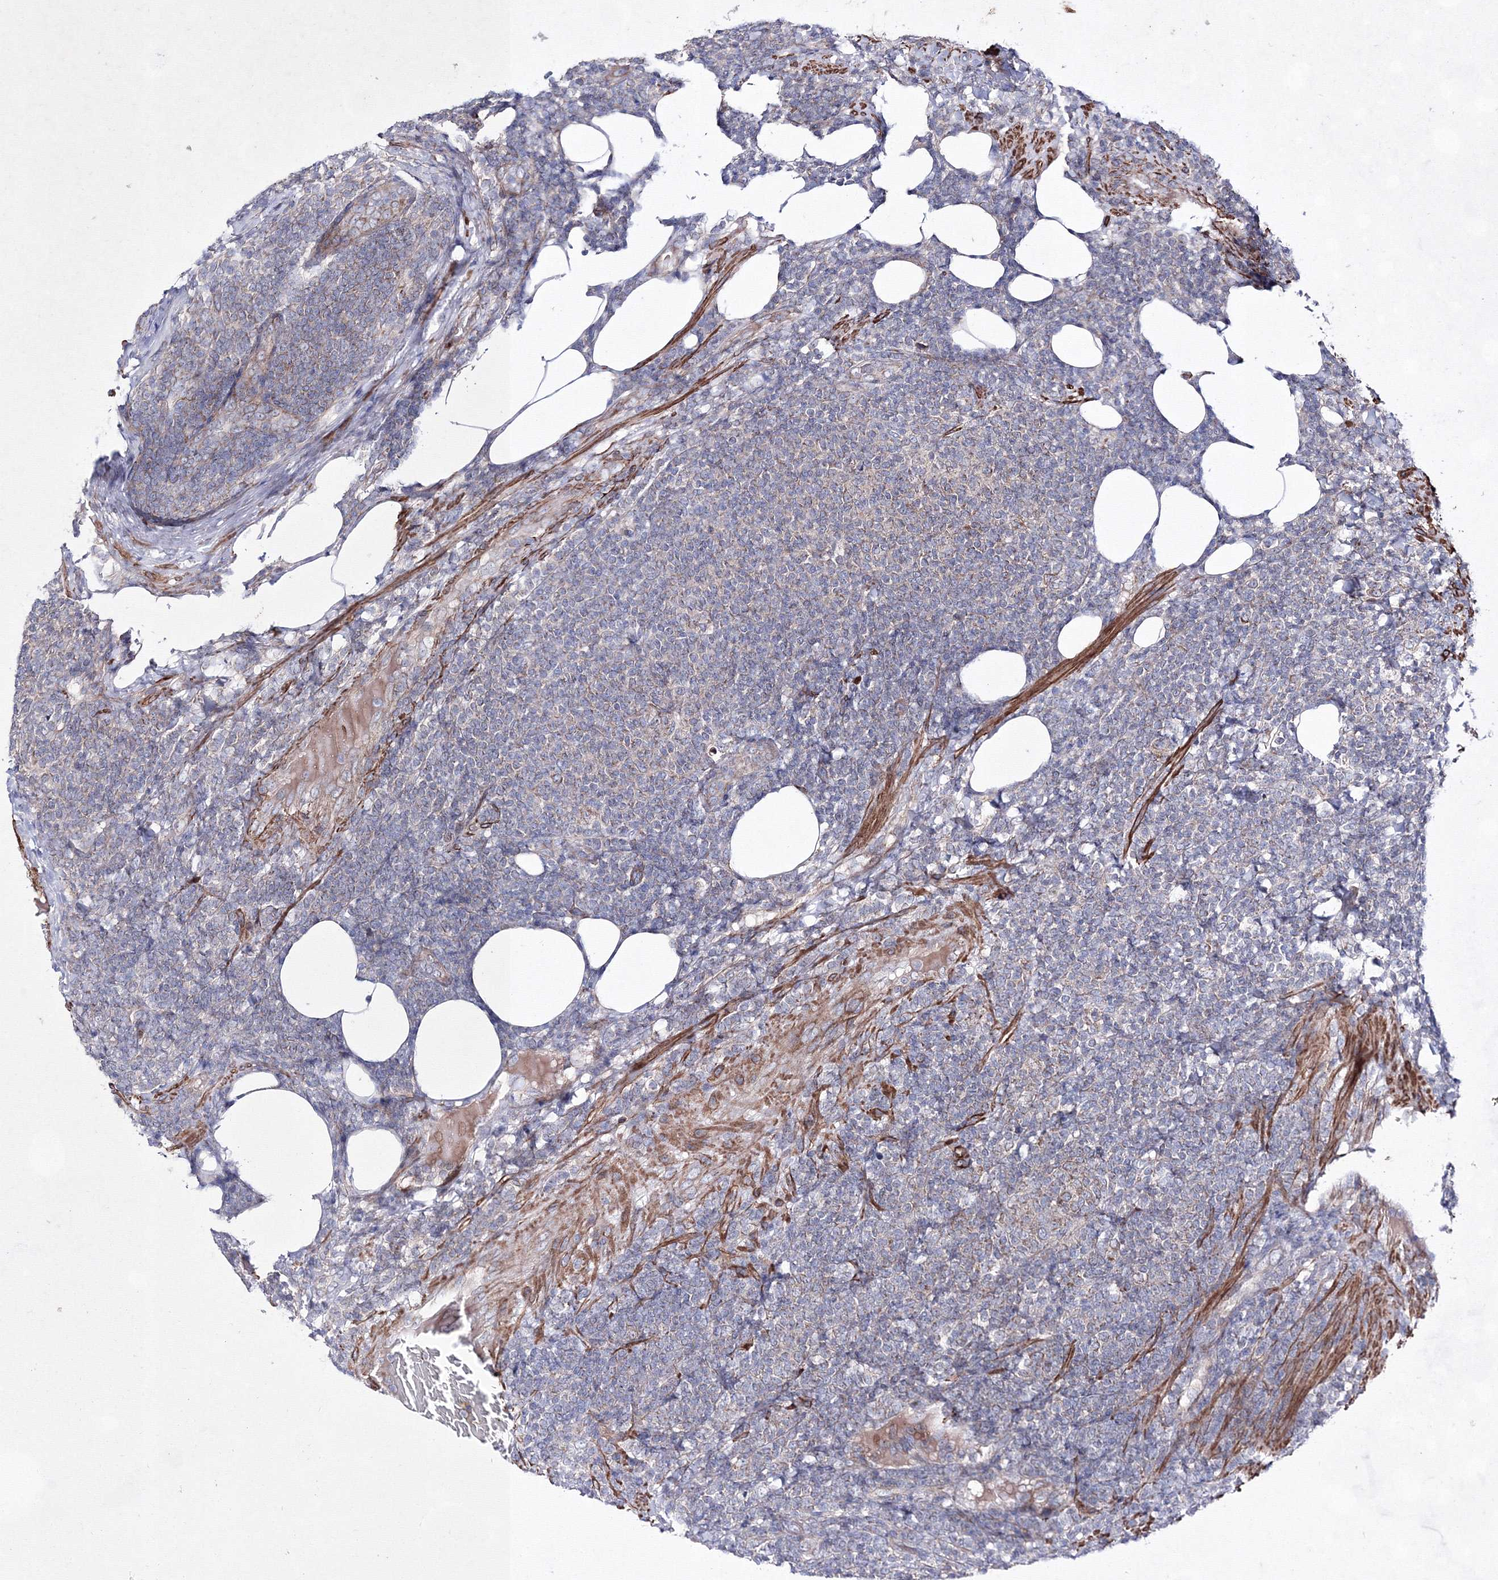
{"staining": {"intensity": "negative", "quantity": "none", "location": "none"}, "tissue": "lymphoma", "cell_type": "Tumor cells", "image_type": "cancer", "snomed": [{"axis": "morphology", "description": "Malignant lymphoma, non-Hodgkin's type, Low grade"}, {"axis": "topography", "description": "Lymph node"}], "caption": "An IHC micrograph of malignant lymphoma, non-Hodgkin's type (low-grade) is shown. There is no staining in tumor cells of malignant lymphoma, non-Hodgkin's type (low-grade).", "gene": "GFM1", "patient": {"sex": "male", "age": 66}}